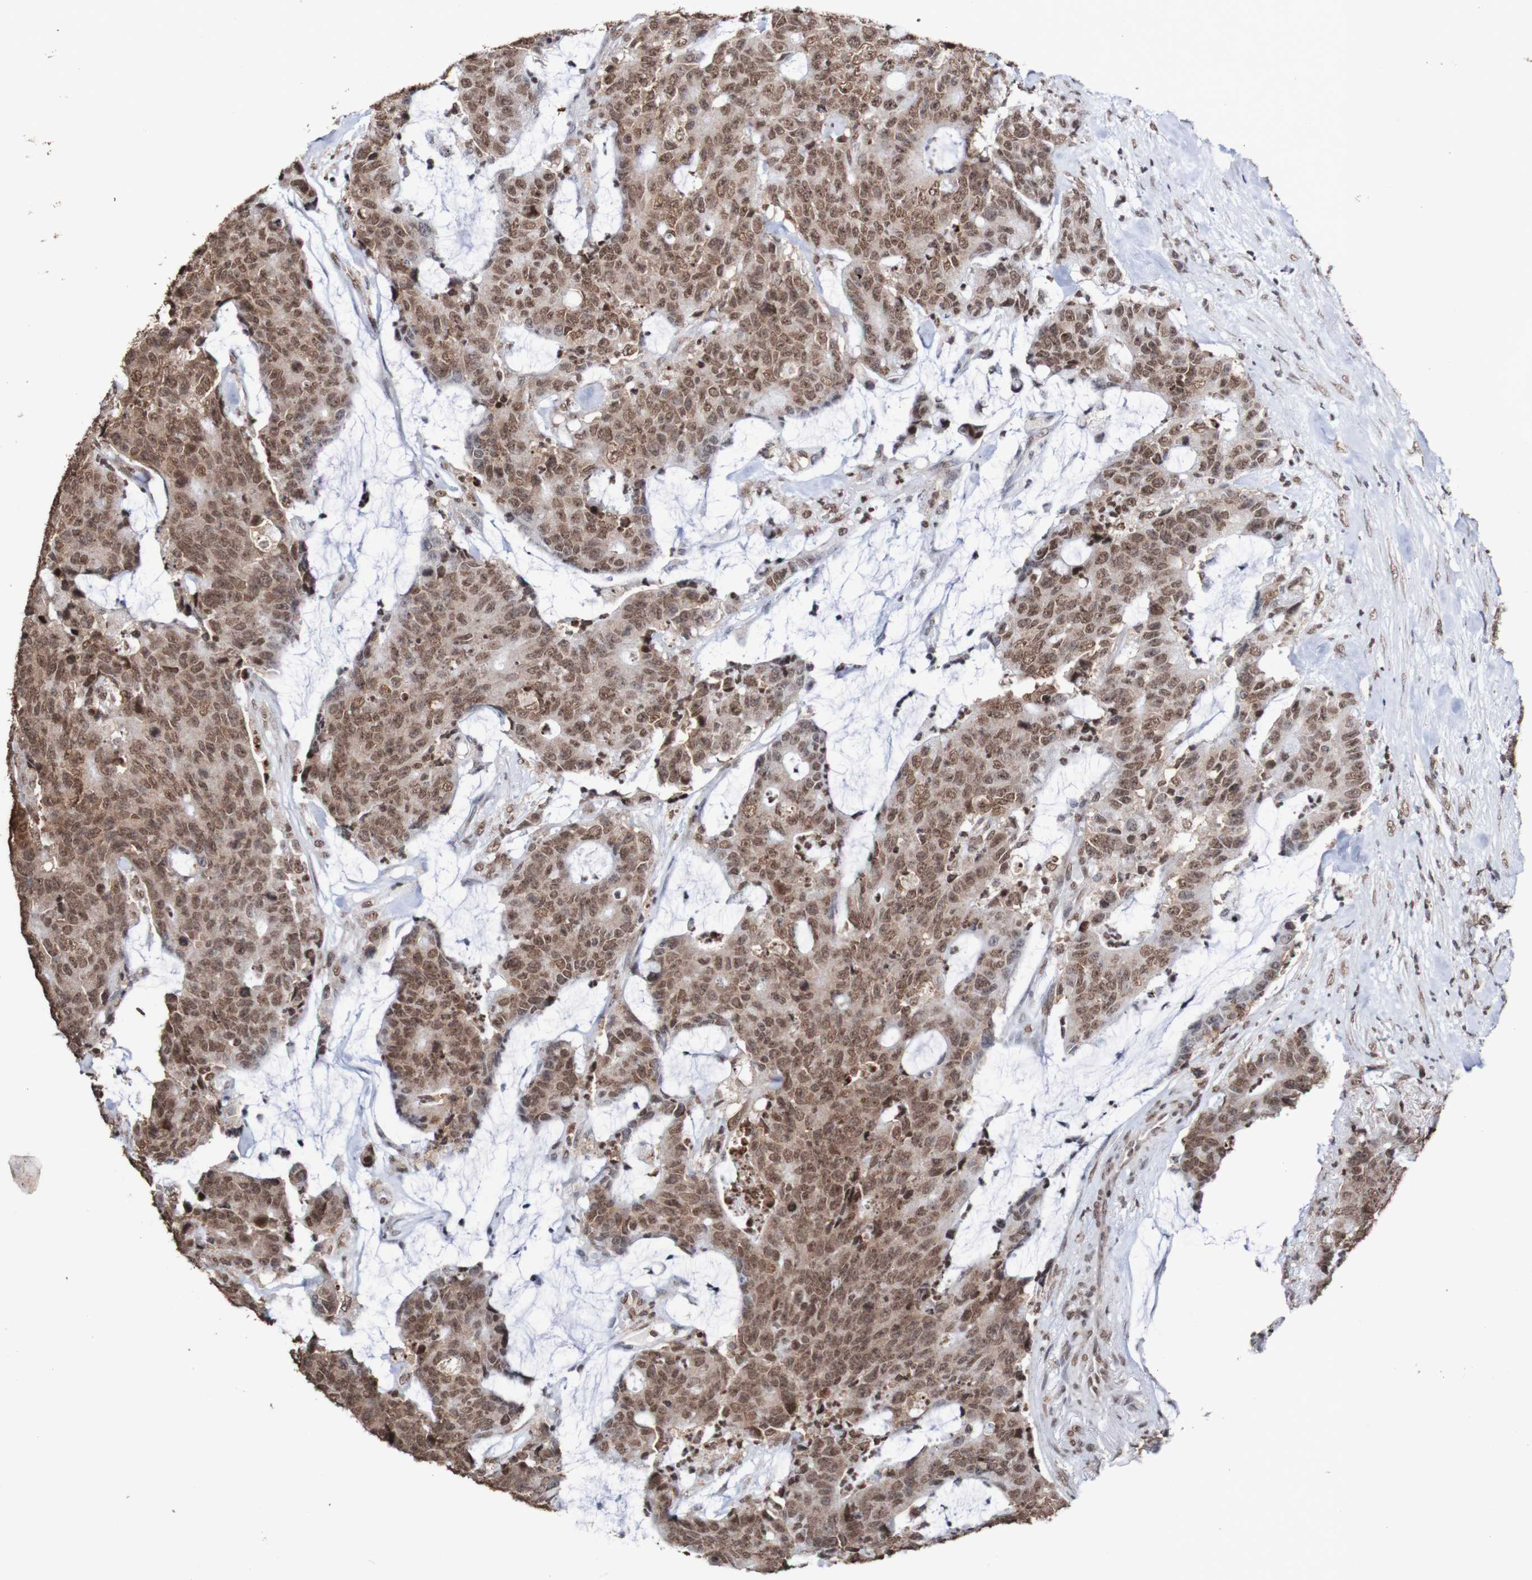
{"staining": {"intensity": "moderate", "quantity": ">75%", "location": "cytoplasmic/membranous,nuclear"}, "tissue": "colorectal cancer", "cell_type": "Tumor cells", "image_type": "cancer", "snomed": [{"axis": "morphology", "description": "Adenocarcinoma, NOS"}, {"axis": "topography", "description": "Colon"}], "caption": "Protein staining of colorectal adenocarcinoma tissue displays moderate cytoplasmic/membranous and nuclear expression in approximately >75% of tumor cells.", "gene": "GFI1", "patient": {"sex": "female", "age": 86}}